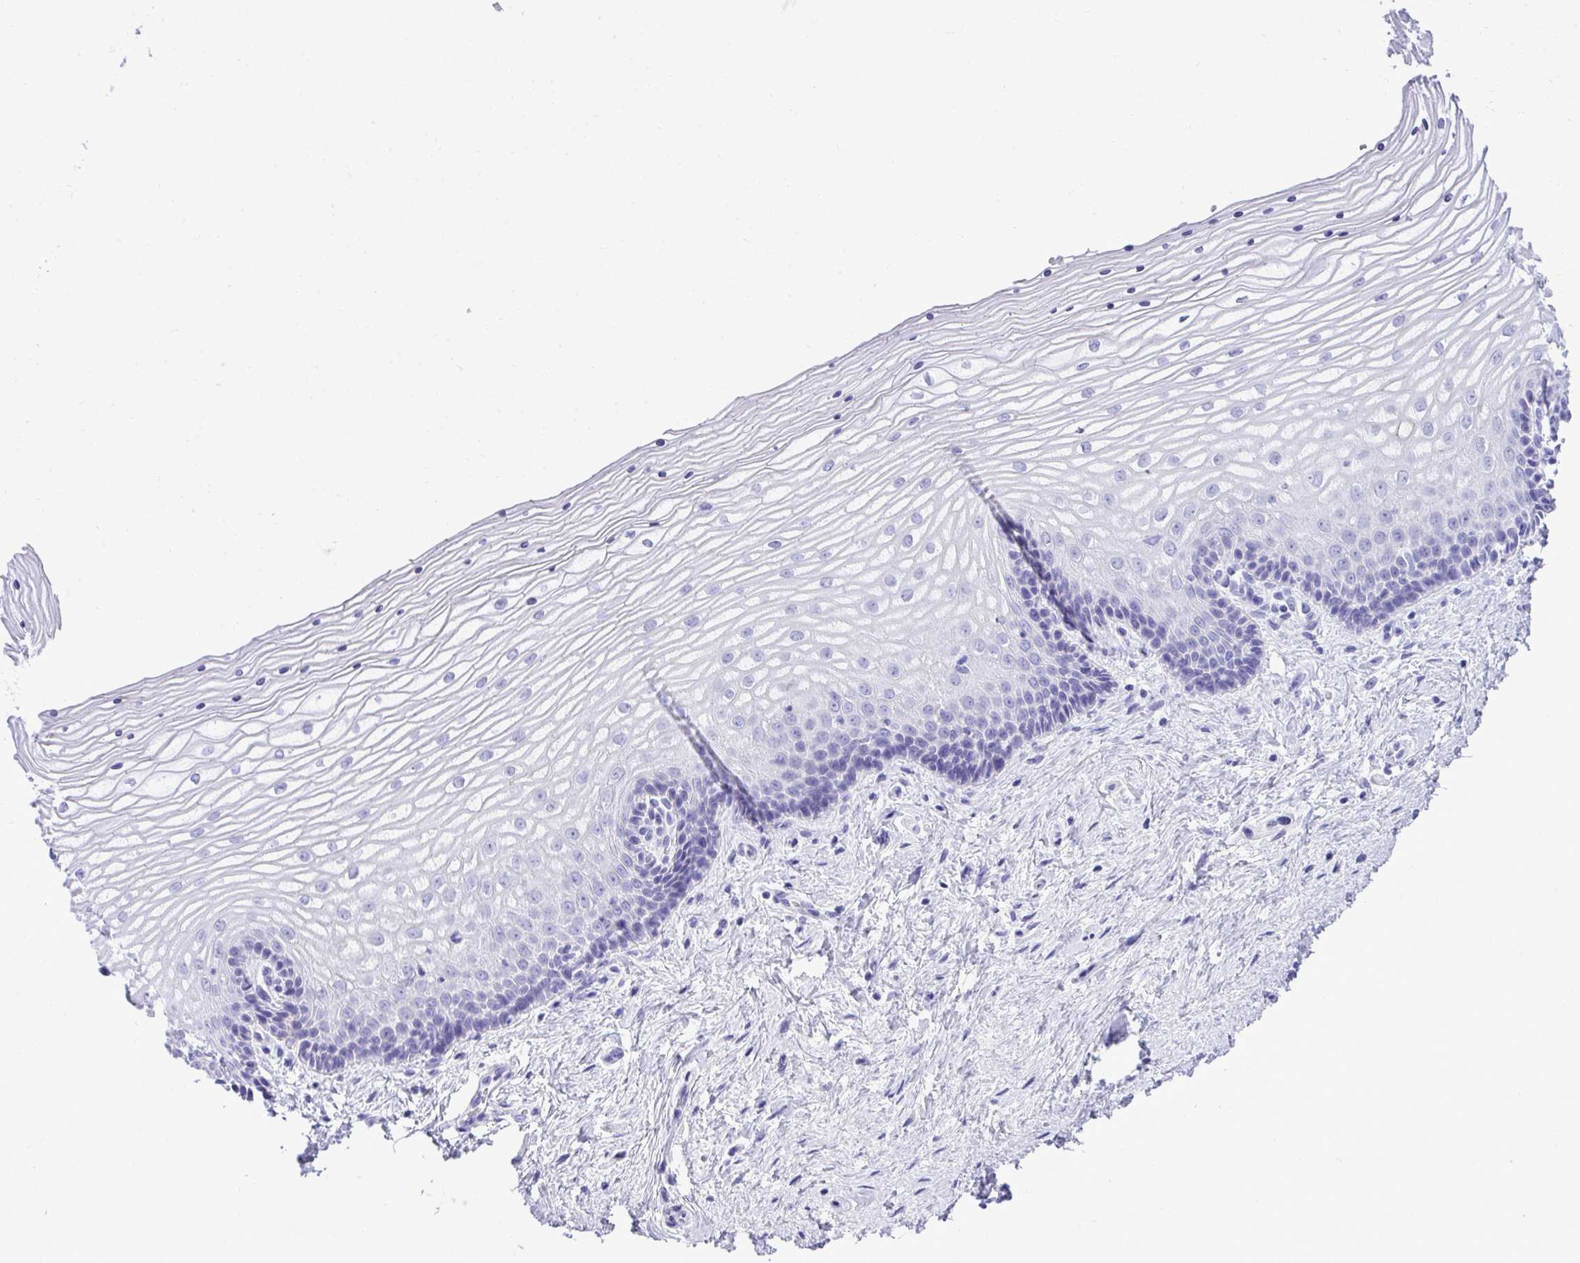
{"staining": {"intensity": "negative", "quantity": "none", "location": "none"}, "tissue": "vagina", "cell_type": "Squamous epithelial cells", "image_type": "normal", "snomed": [{"axis": "morphology", "description": "Normal tissue, NOS"}, {"axis": "topography", "description": "Vagina"}], "caption": "Histopathology image shows no significant protein positivity in squamous epithelial cells of normal vagina.", "gene": "PGM2L1", "patient": {"sex": "female", "age": 45}}